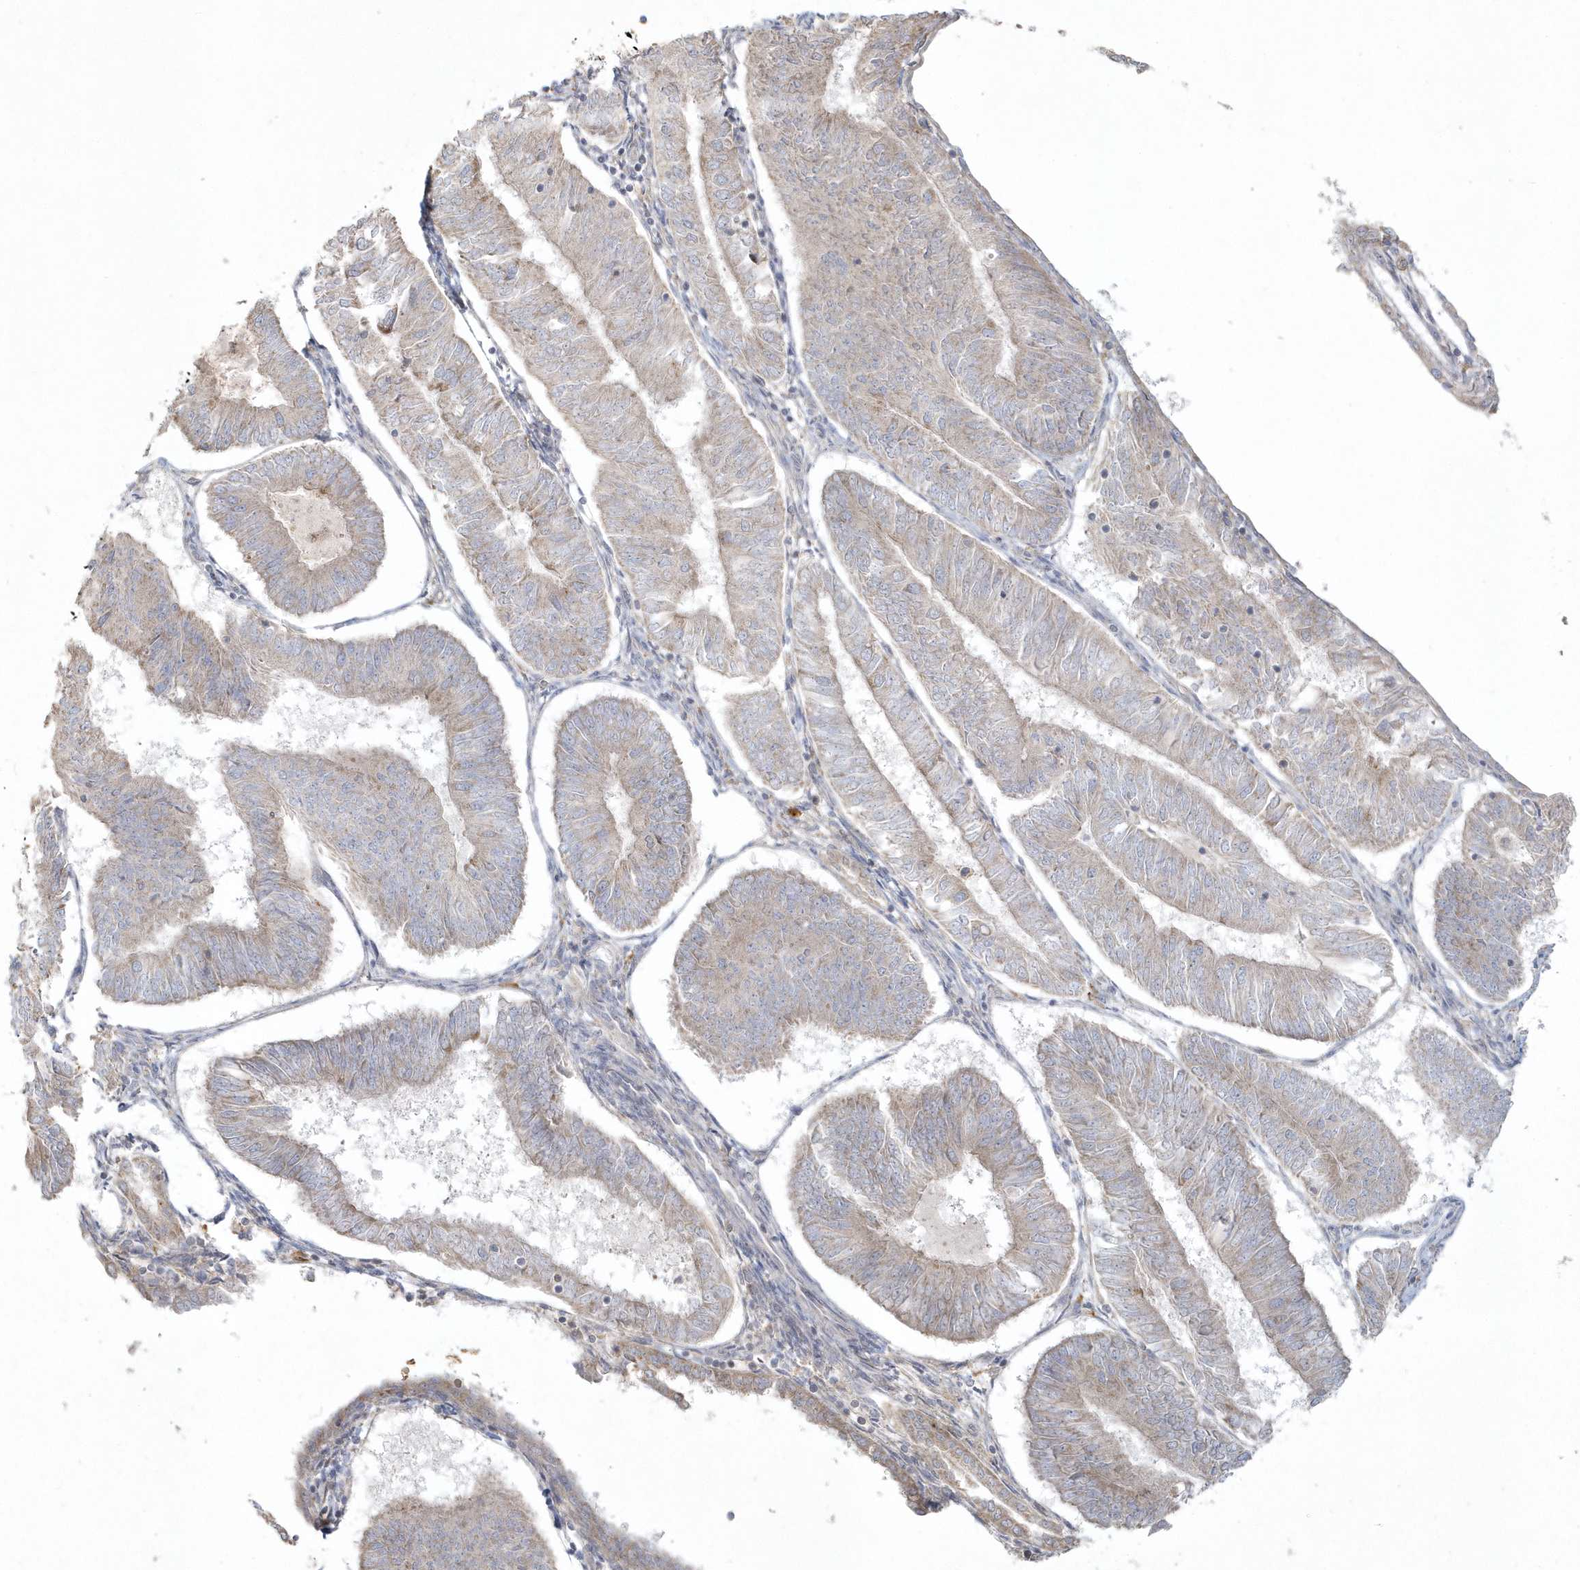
{"staining": {"intensity": "weak", "quantity": "25%-75%", "location": "cytoplasmic/membranous"}, "tissue": "endometrial cancer", "cell_type": "Tumor cells", "image_type": "cancer", "snomed": [{"axis": "morphology", "description": "Adenocarcinoma, NOS"}, {"axis": "topography", "description": "Endometrium"}], "caption": "Brown immunohistochemical staining in human endometrial cancer (adenocarcinoma) demonstrates weak cytoplasmic/membranous expression in about 25%-75% of tumor cells.", "gene": "BLTP3A", "patient": {"sex": "female", "age": 58}}